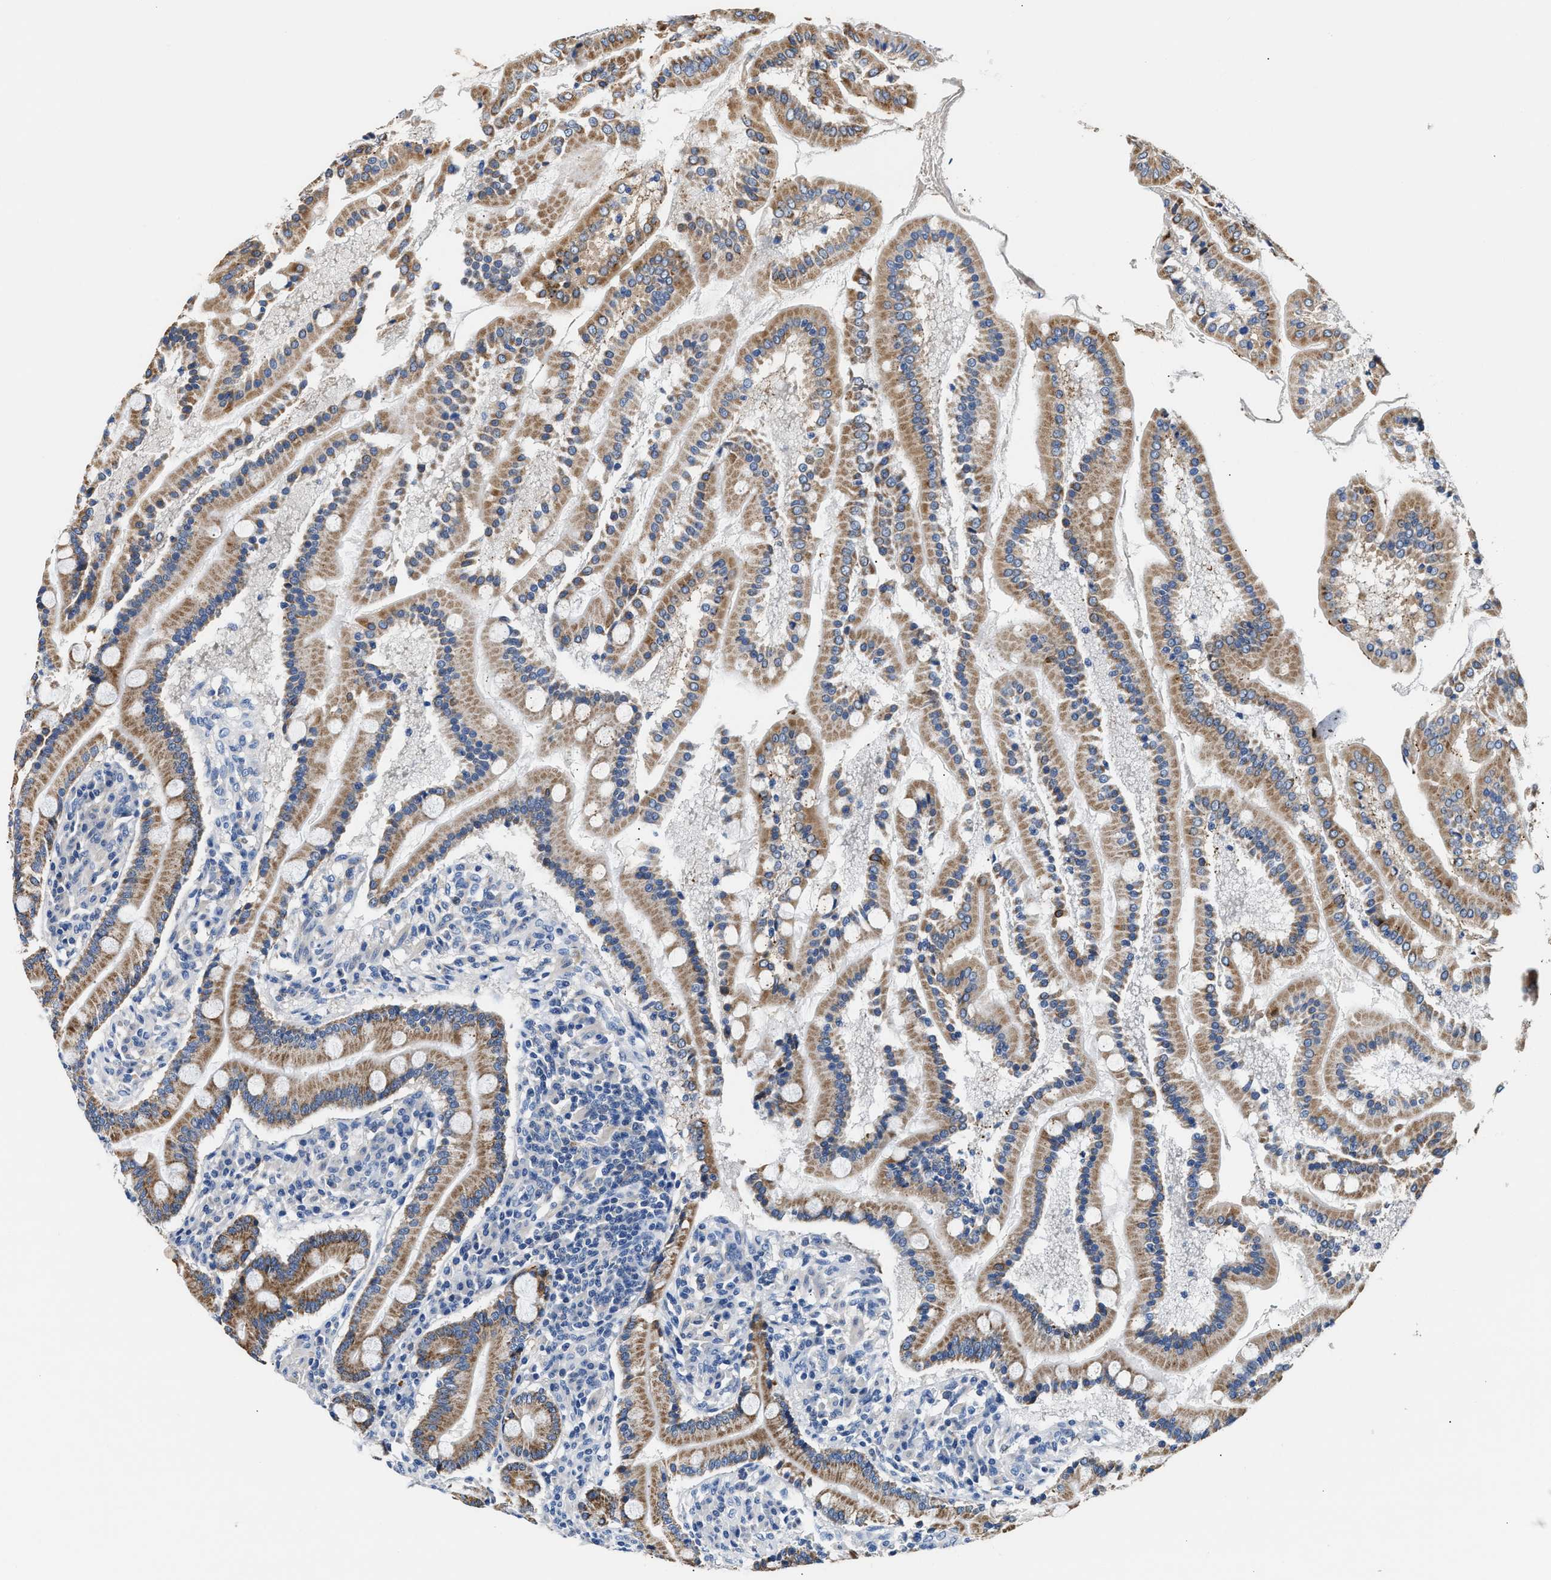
{"staining": {"intensity": "moderate", "quantity": ">75%", "location": "cytoplasmic/membranous"}, "tissue": "duodenum", "cell_type": "Glandular cells", "image_type": "normal", "snomed": [{"axis": "morphology", "description": "Normal tissue, NOS"}, {"axis": "topography", "description": "Duodenum"}], "caption": "Immunohistochemistry (IHC) histopathology image of normal human duodenum stained for a protein (brown), which displays medium levels of moderate cytoplasmic/membranous positivity in approximately >75% of glandular cells.", "gene": "TUT7", "patient": {"sex": "male", "age": 50}}